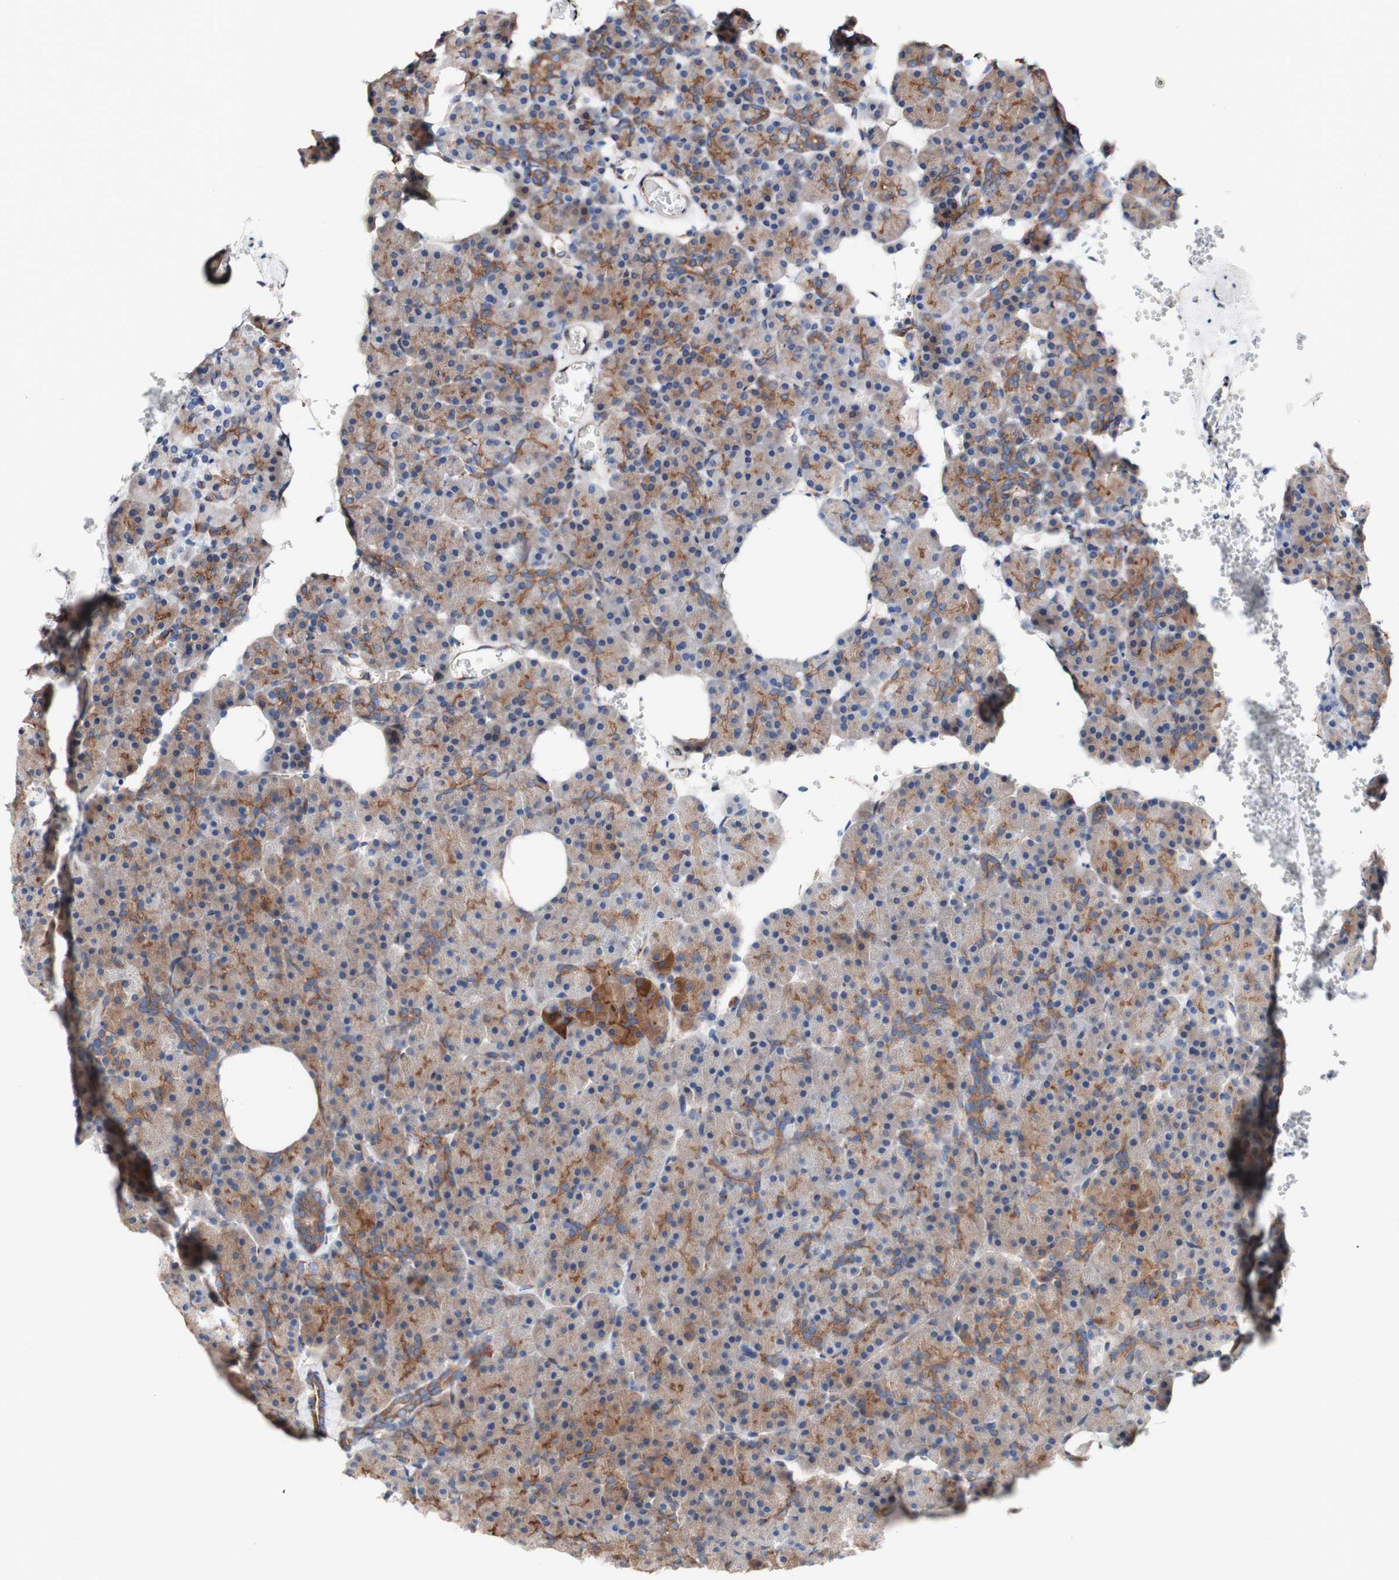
{"staining": {"intensity": "moderate", "quantity": "25%-75%", "location": "cytoplasmic/membranous"}, "tissue": "pancreas", "cell_type": "Exocrine glandular cells", "image_type": "normal", "snomed": [{"axis": "morphology", "description": "Normal tissue, NOS"}, {"axis": "topography", "description": "Pancreas"}], "caption": "Immunohistochemical staining of unremarkable human pancreas displays 25%-75% levels of moderate cytoplasmic/membranous protein expression in approximately 25%-75% of exocrine glandular cells.", "gene": "LRIG3", "patient": {"sex": "female", "age": 35}}